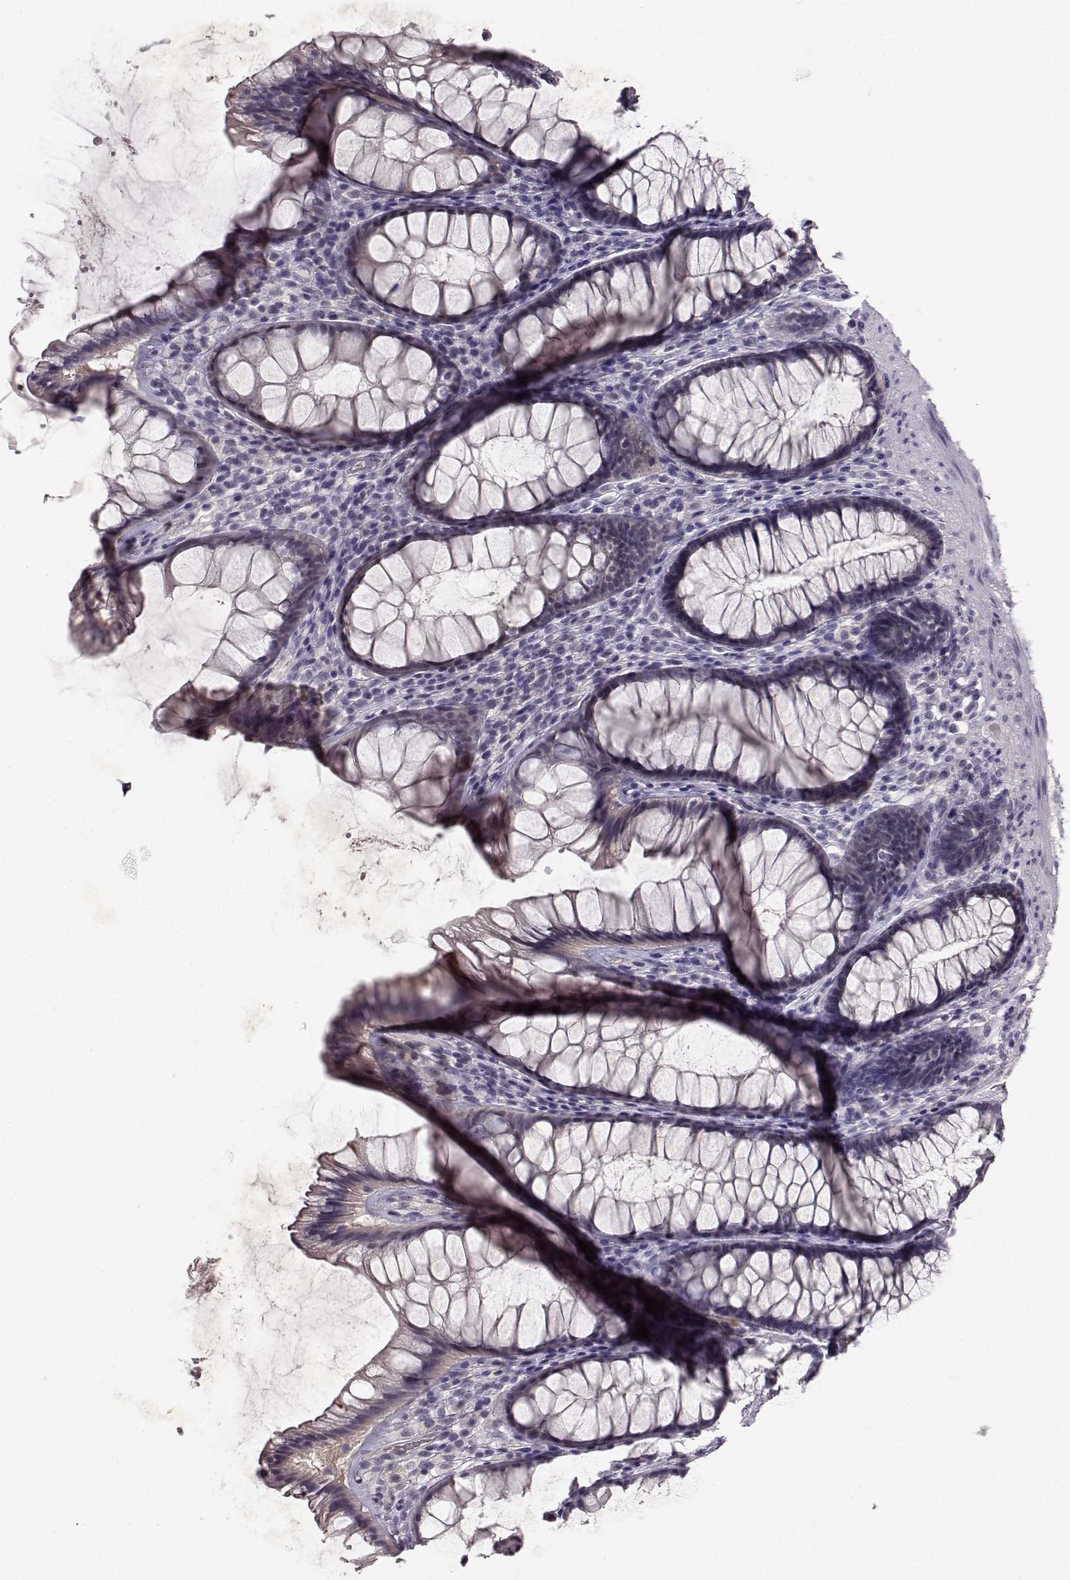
{"staining": {"intensity": "negative", "quantity": "none", "location": "none"}, "tissue": "rectum", "cell_type": "Glandular cells", "image_type": "normal", "snomed": [{"axis": "morphology", "description": "Normal tissue, NOS"}, {"axis": "topography", "description": "Rectum"}], "caption": "Immunohistochemistry image of normal human rectum stained for a protein (brown), which shows no positivity in glandular cells. The staining was performed using DAB (3,3'-diaminobenzidine) to visualize the protein expression in brown, while the nuclei were stained in blue with hematoxylin (Magnification: 20x).", "gene": "SPAG17", "patient": {"sex": "male", "age": 72}}